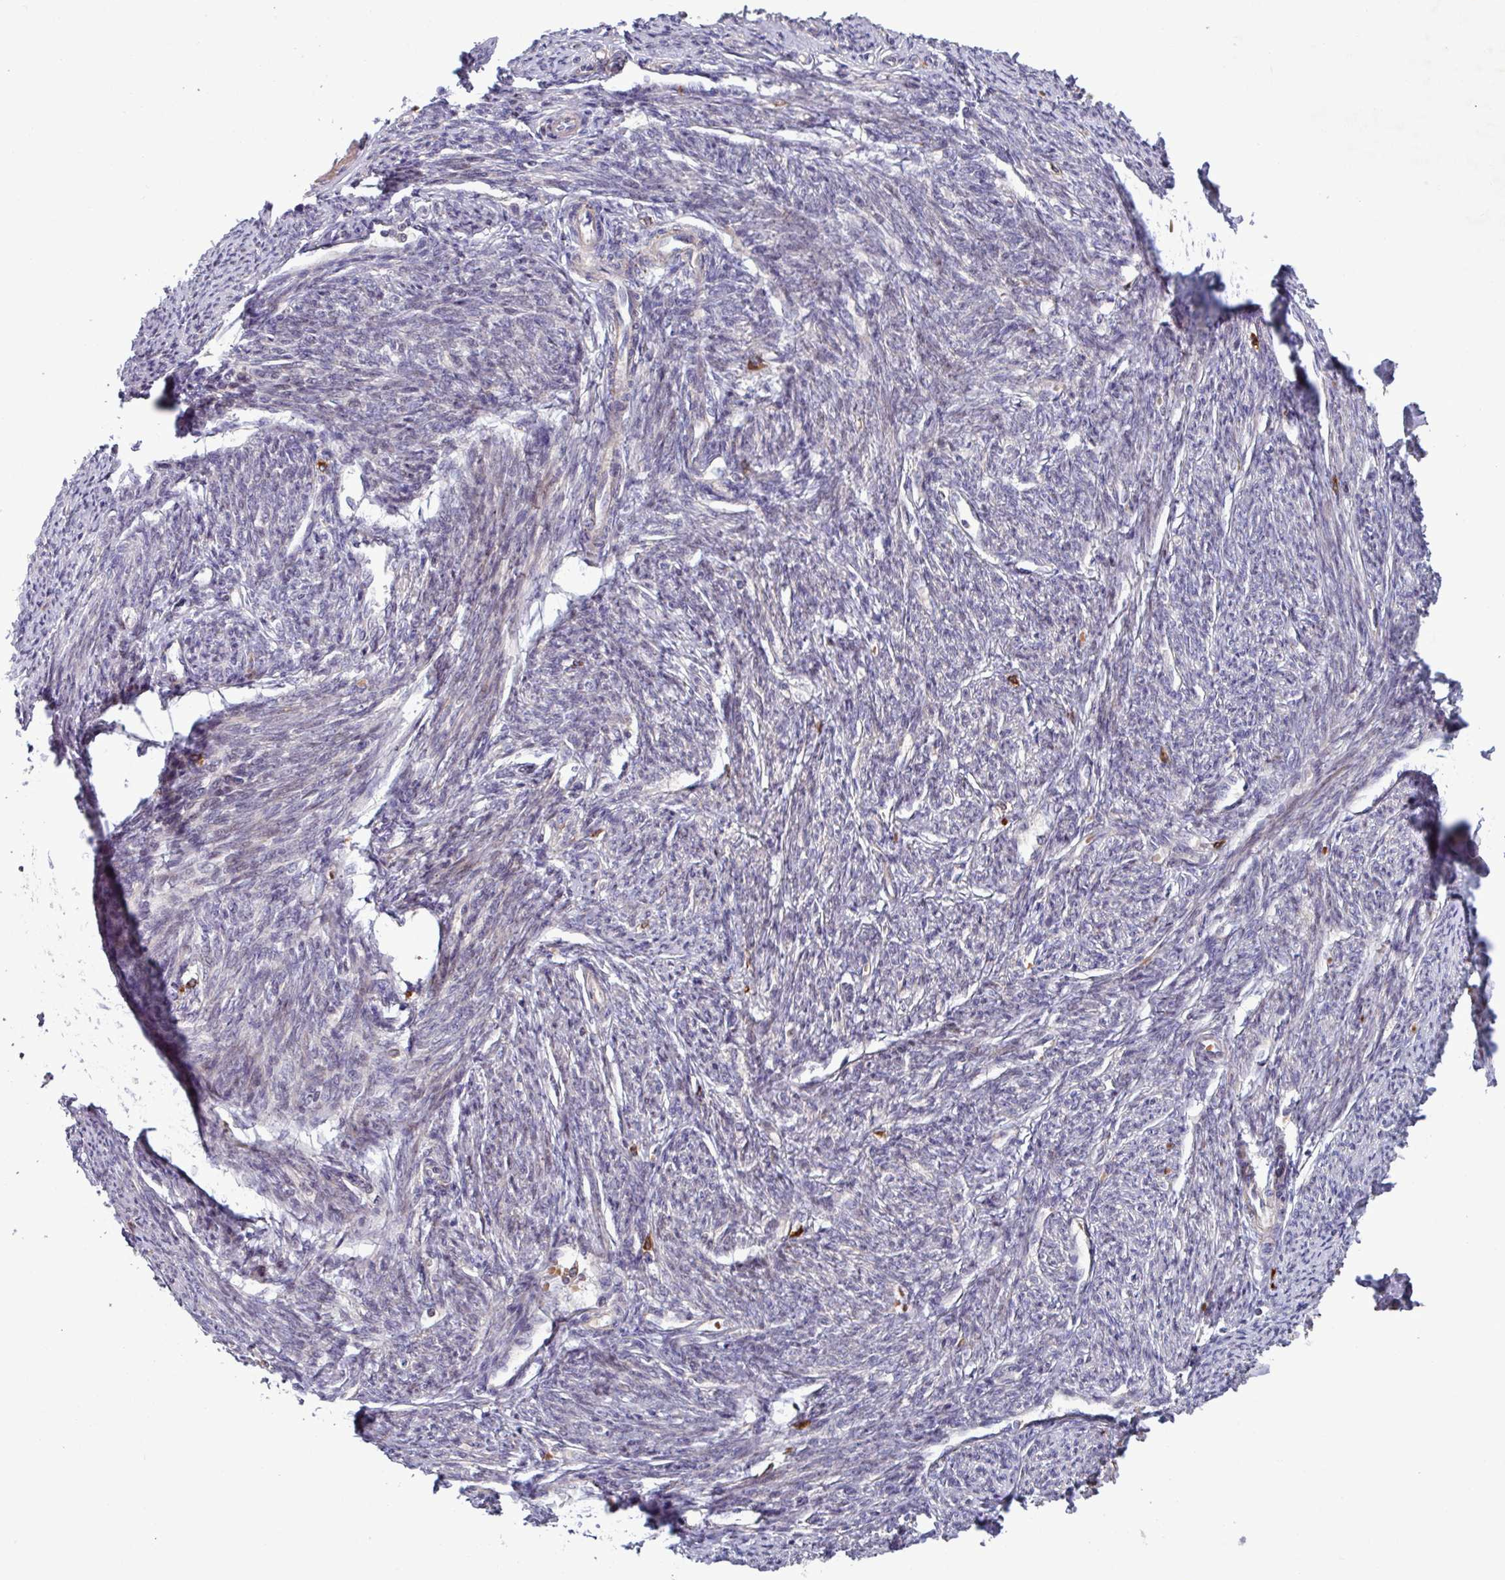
{"staining": {"intensity": "moderate", "quantity": "25%-75%", "location": "cytoplasmic/membranous"}, "tissue": "smooth muscle", "cell_type": "Smooth muscle cells", "image_type": "normal", "snomed": [{"axis": "morphology", "description": "Normal tissue, NOS"}, {"axis": "topography", "description": "Smooth muscle"}, {"axis": "topography", "description": "Fallopian tube"}], "caption": "Immunohistochemistry (IHC) of normal smooth muscle demonstrates medium levels of moderate cytoplasmic/membranous positivity in approximately 25%-75% of smooth muscle cells.", "gene": "TNFSF12", "patient": {"sex": "female", "age": 59}}